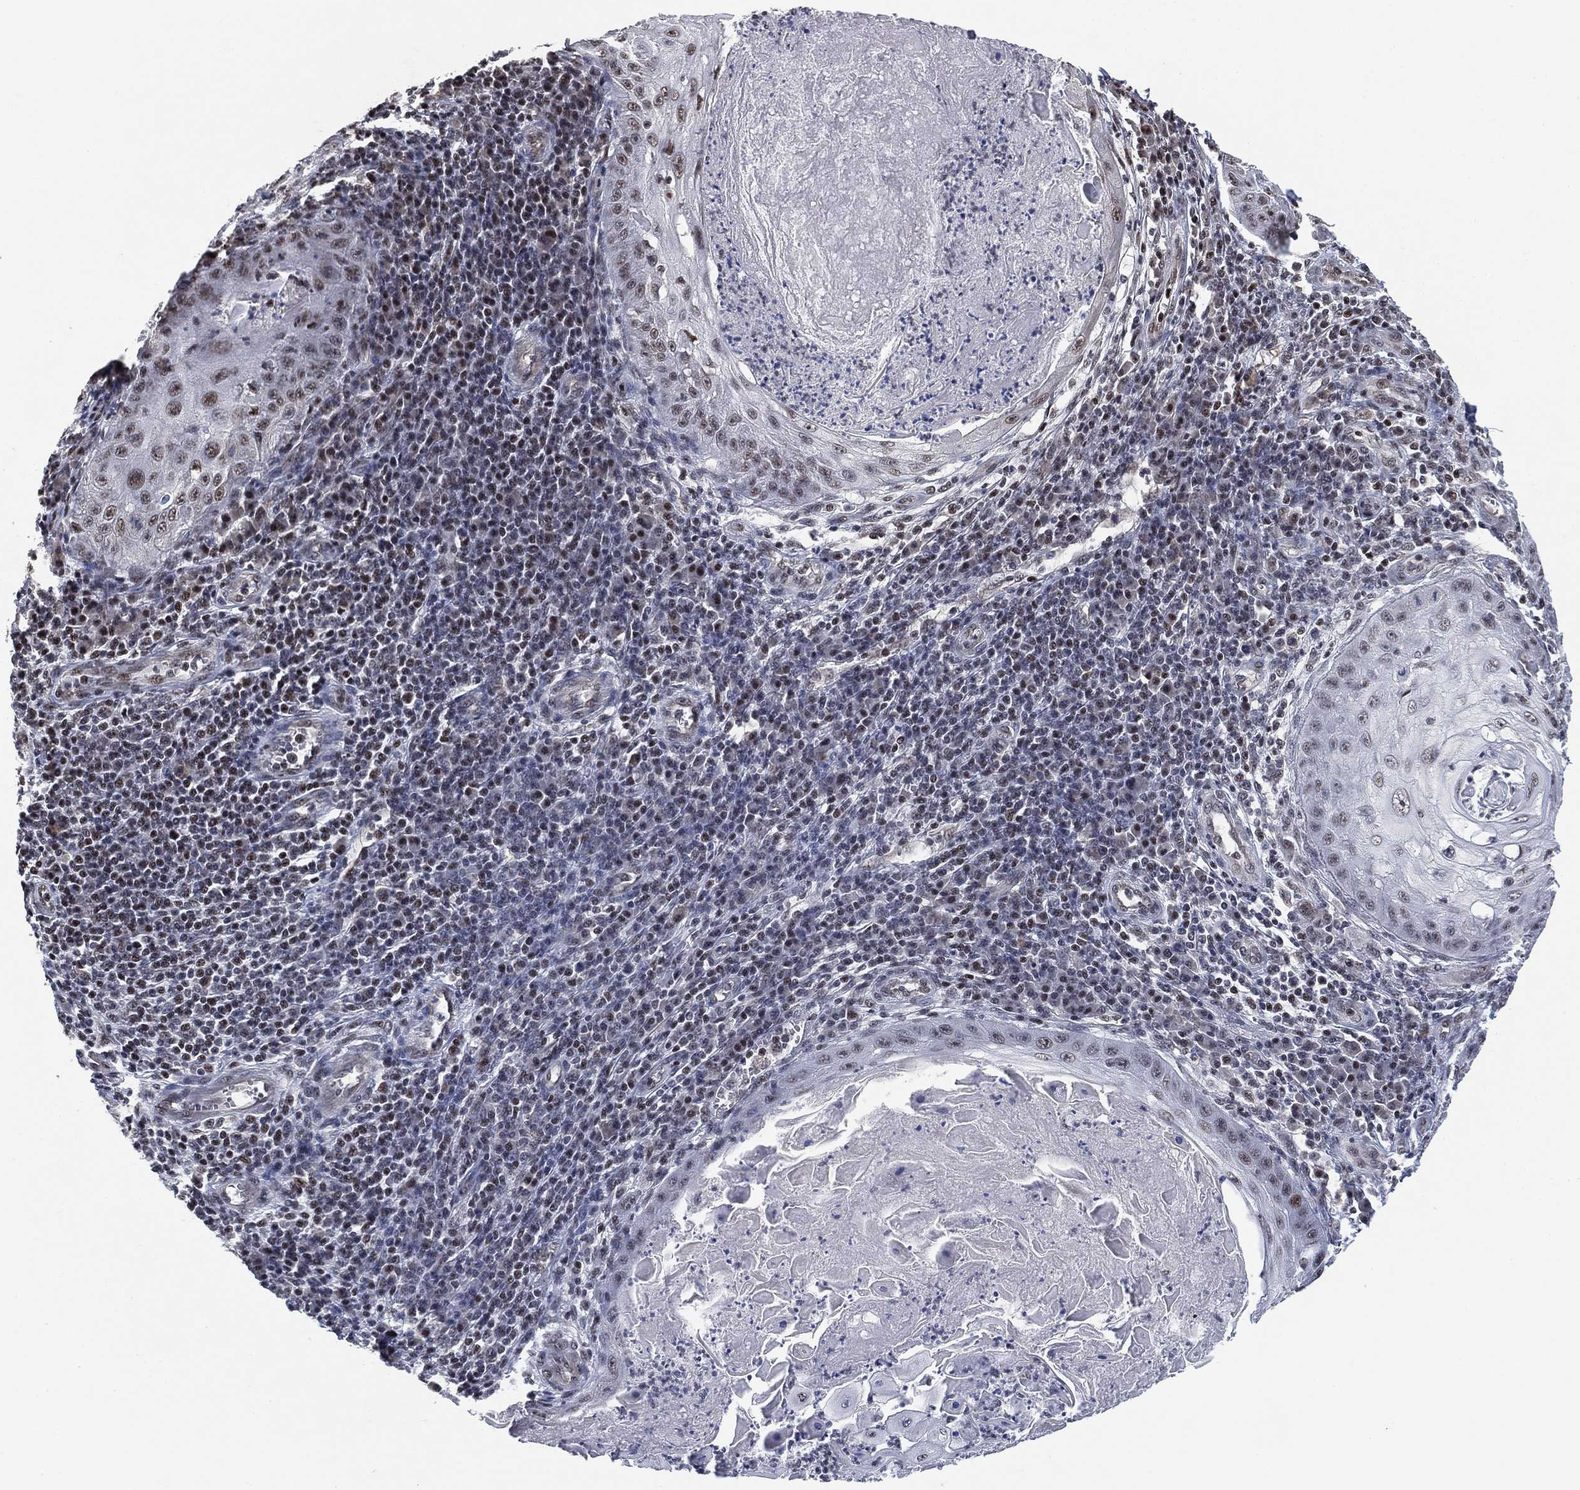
{"staining": {"intensity": "weak", "quantity": "<25%", "location": "nuclear"}, "tissue": "skin cancer", "cell_type": "Tumor cells", "image_type": "cancer", "snomed": [{"axis": "morphology", "description": "Squamous cell carcinoma, NOS"}, {"axis": "topography", "description": "Skin"}], "caption": "Skin cancer was stained to show a protein in brown. There is no significant expression in tumor cells. (Brightfield microscopy of DAB (3,3'-diaminobenzidine) IHC at high magnification).", "gene": "ZSCAN30", "patient": {"sex": "male", "age": 70}}